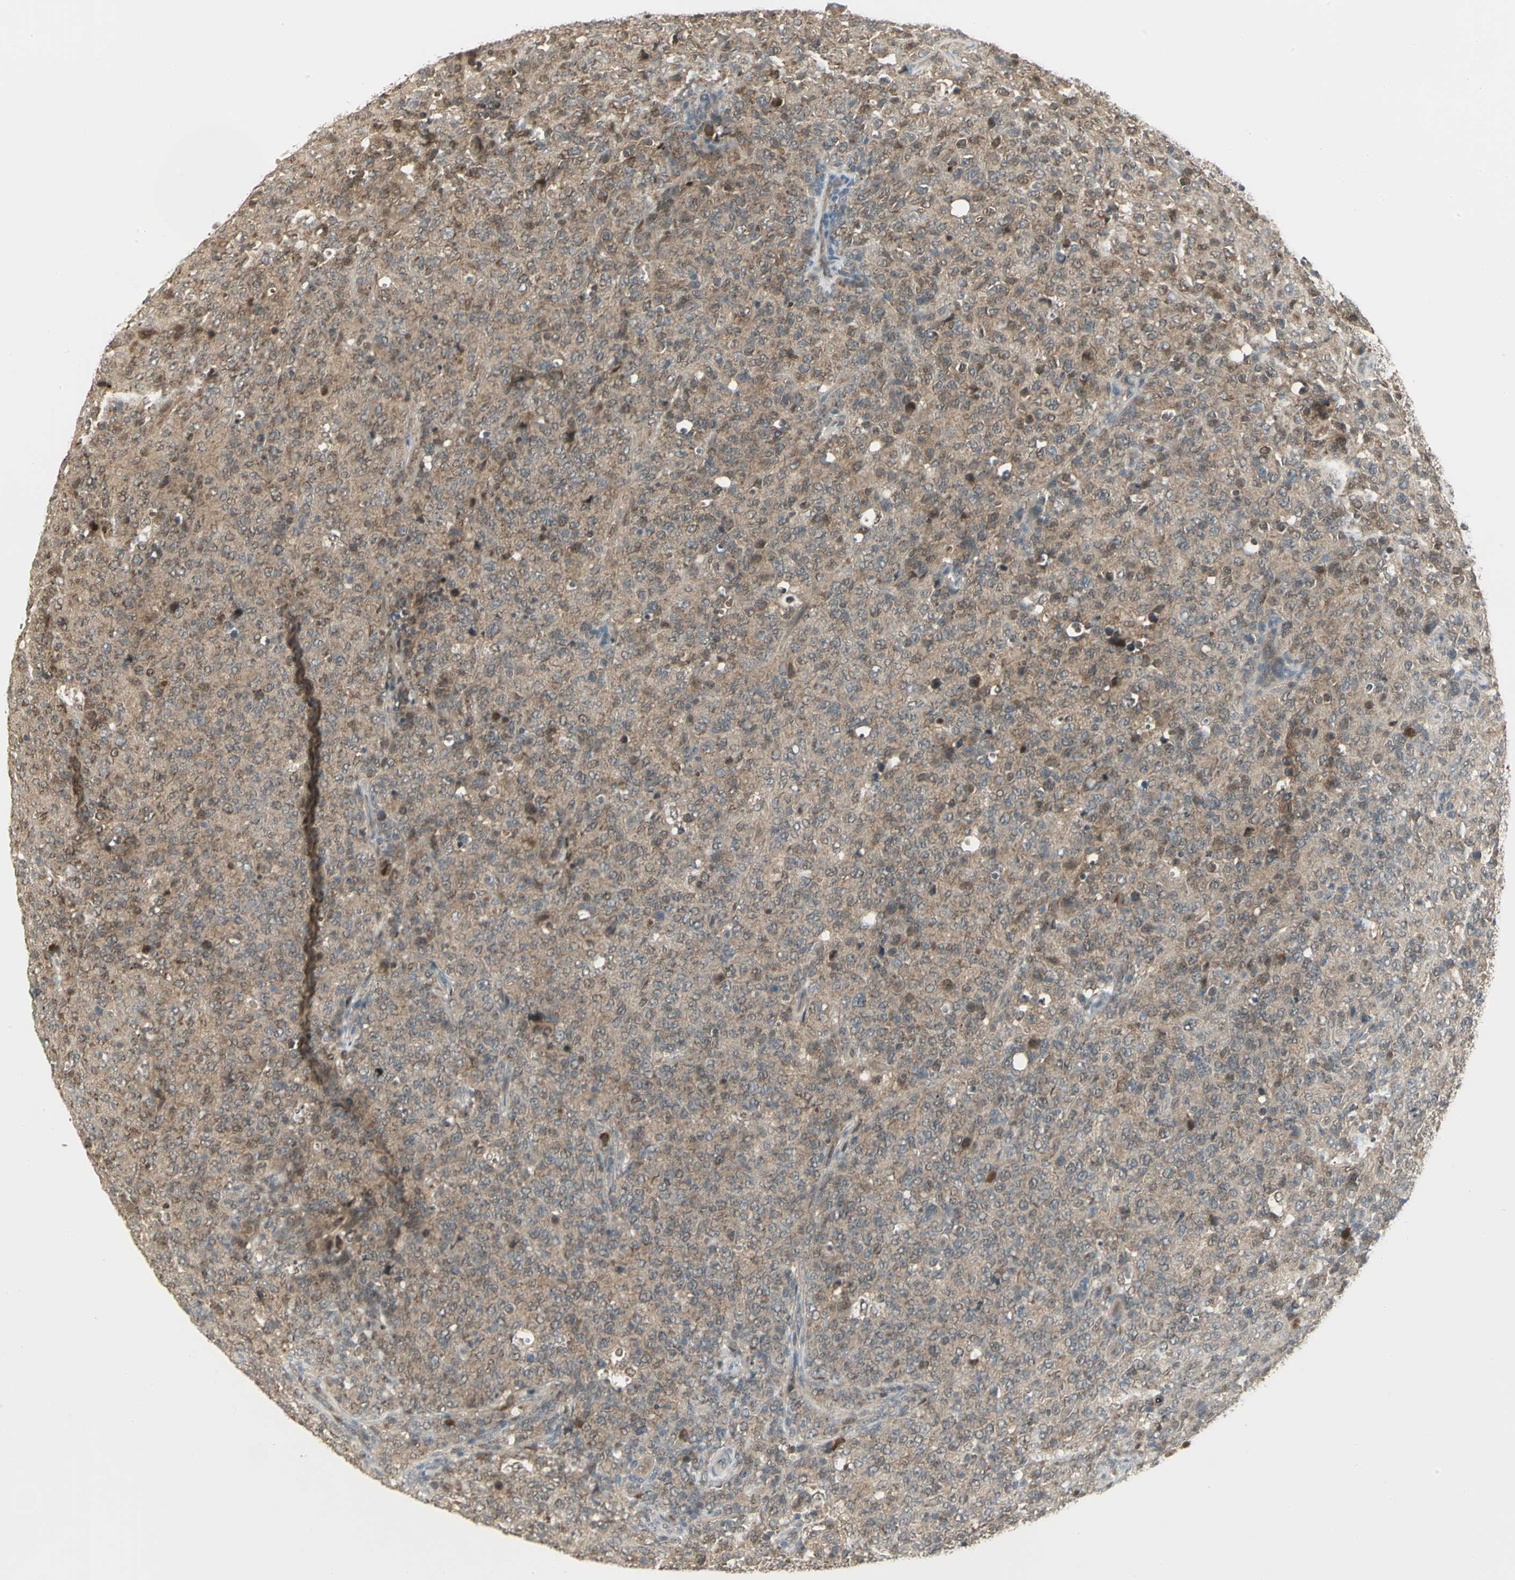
{"staining": {"intensity": "moderate", "quantity": ">75%", "location": "cytoplasmic/membranous"}, "tissue": "lymphoma", "cell_type": "Tumor cells", "image_type": "cancer", "snomed": [{"axis": "morphology", "description": "Malignant lymphoma, non-Hodgkin's type, High grade"}, {"axis": "topography", "description": "Tonsil"}], "caption": "The micrograph demonstrates a brown stain indicating the presence of a protein in the cytoplasmic/membranous of tumor cells in malignant lymphoma, non-Hodgkin's type (high-grade).", "gene": "PSMC4", "patient": {"sex": "female", "age": 36}}